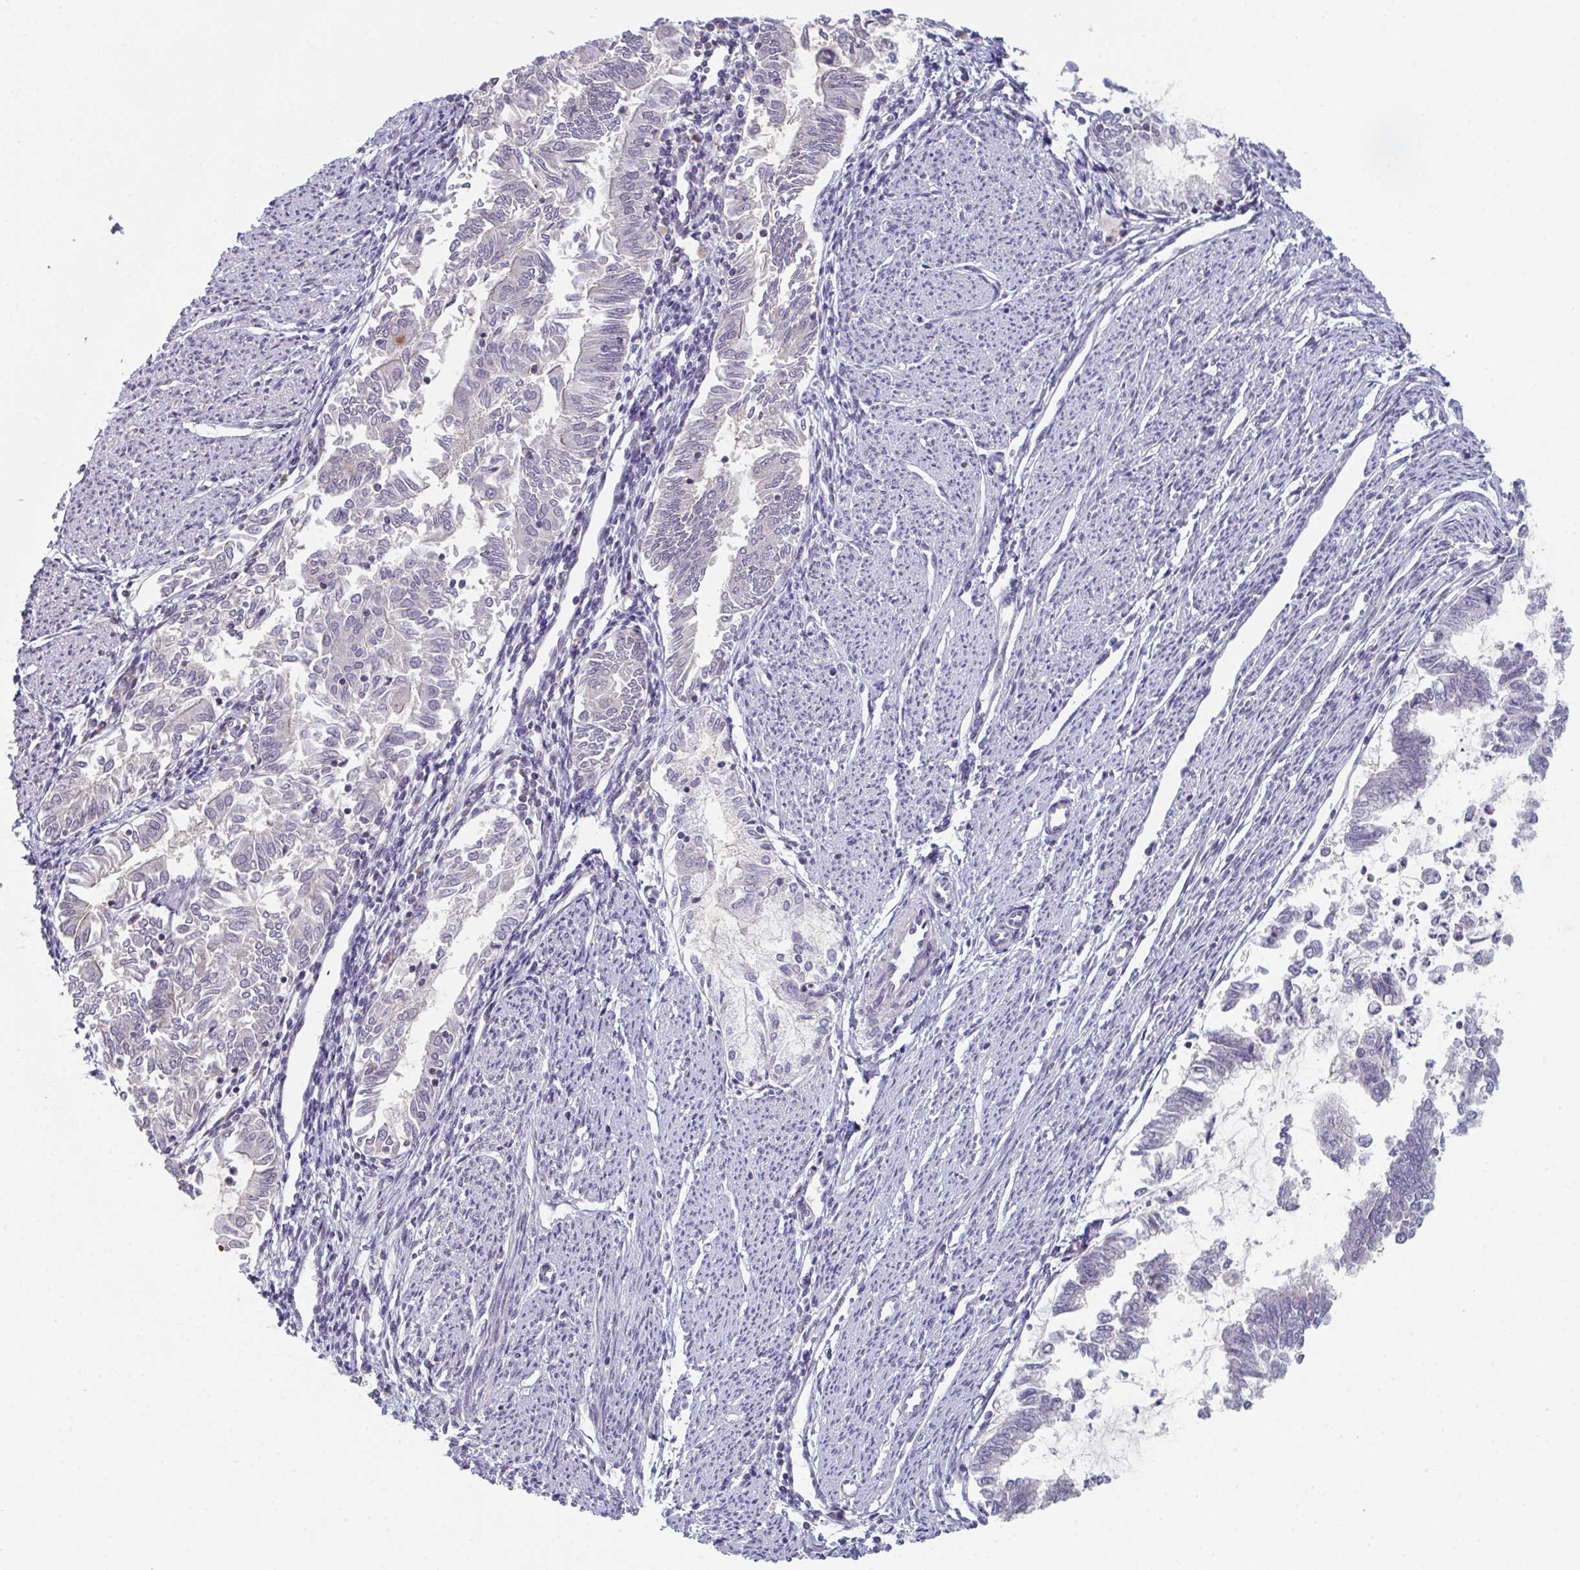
{"staining": {"intensity": "negative", "quantity": "none", "location": "none"}, "tissue": "endometrial cancer", "cell_type": "Tumor cells", "image_type": "cancer", "snomed": [{"axis": "morphology", "description": "Adenocarcinoma, NOS"}, {"axis": "topography", "description": "Endometrium"}], "caption": "Endometrial adenocarcinoma stained for a protein using IHC shows no staining tumor cells.", "gene": "ZNF214", "patient": {"sex": "female", "age": 79}}